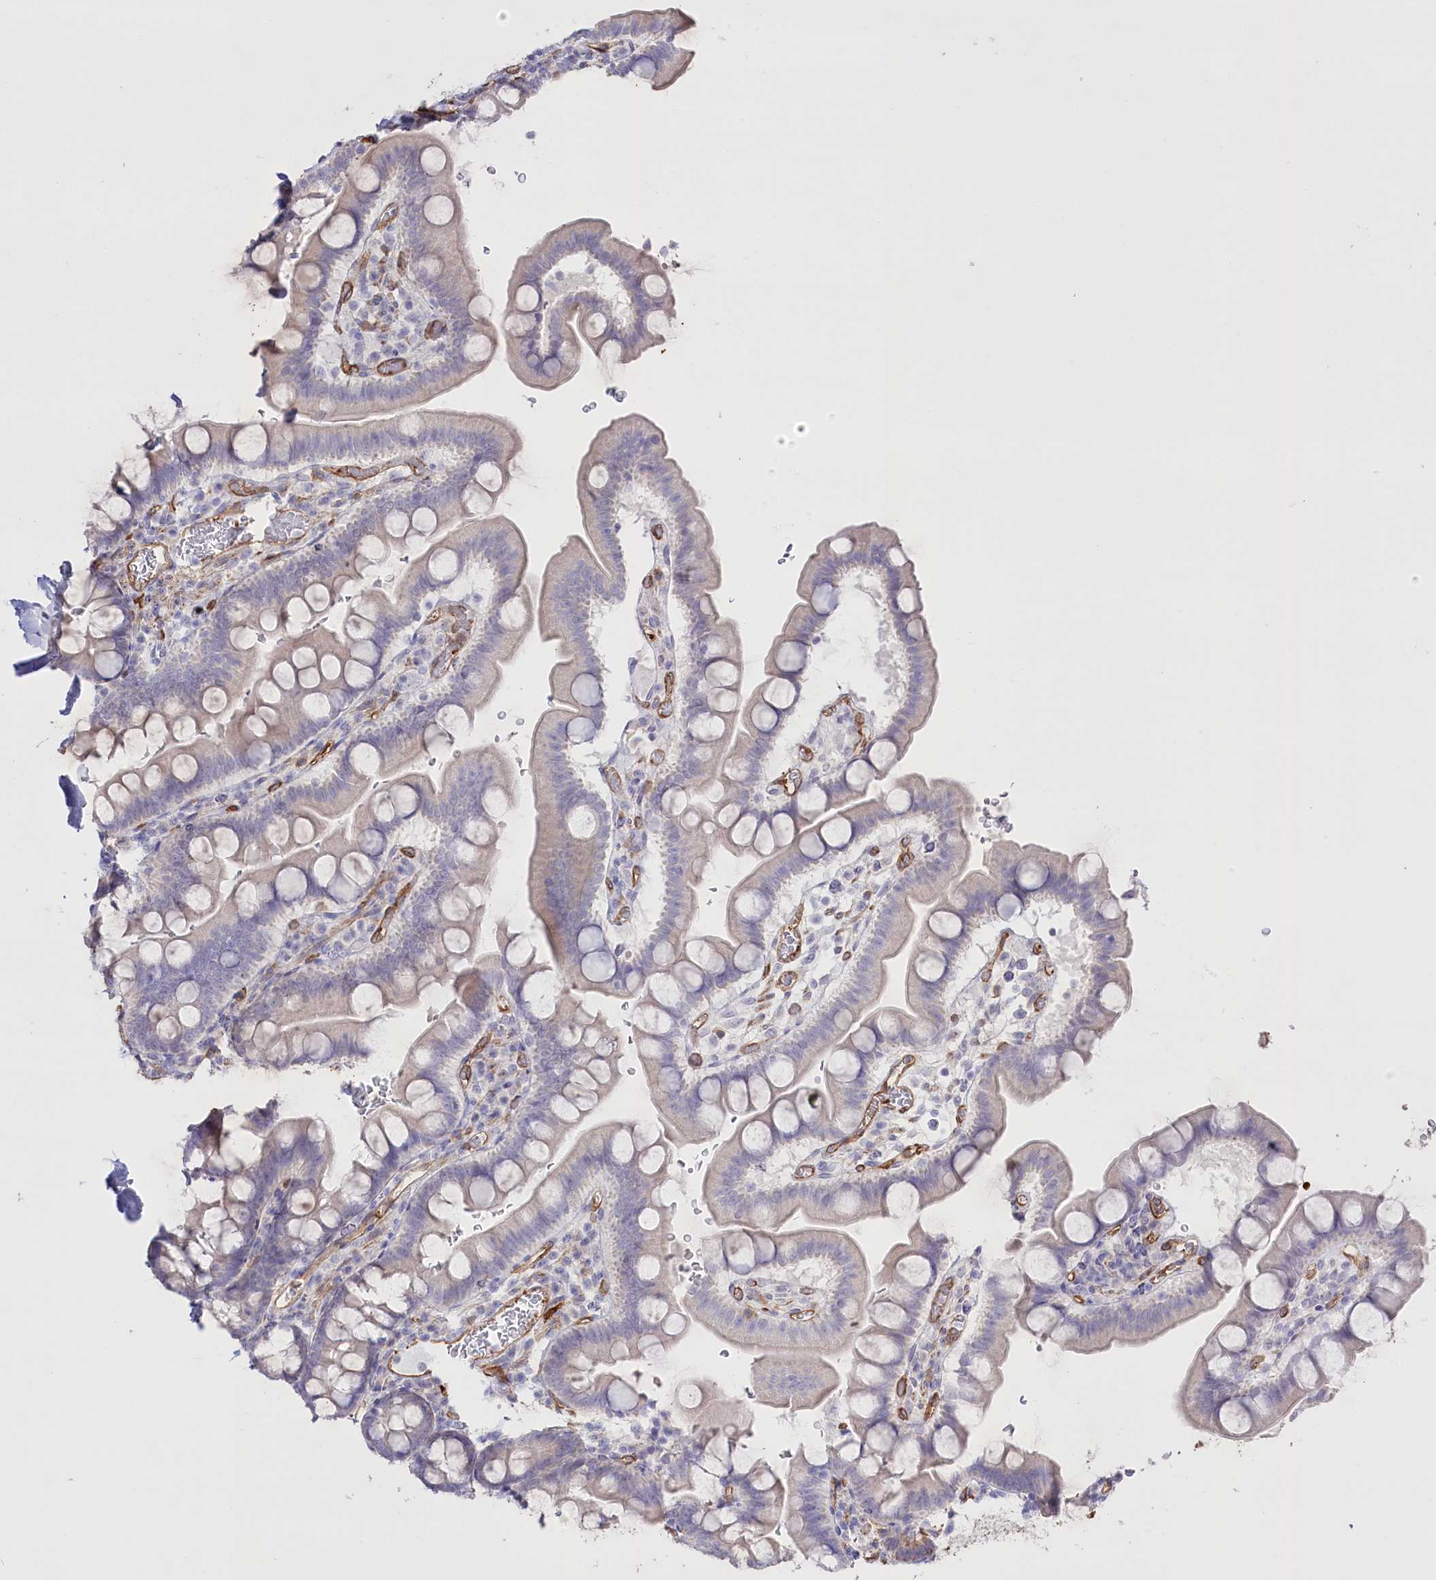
{"staining": {"intensity": "negative", "quantity": "none", "location": "none"}, "tissue": "small intestine", "cell_type": "Glandular cells", "image_type": "normal", "snomed": [{"axis": "morphology", "description": "Normal tissue, NOS"}, {"axis": "topography", "description": "Stomach, upper"}, {"axis": "topography", "description": "Stomach, lower"}, {"axis": "topography", "description": "Small intestine"}], "caption": "DAB immunohistochemical staining of normal small intestine reveals no significant staining in glandular cells.", "gene": "SLC39A10", "patient": {"sex": "male", "age": 68}}